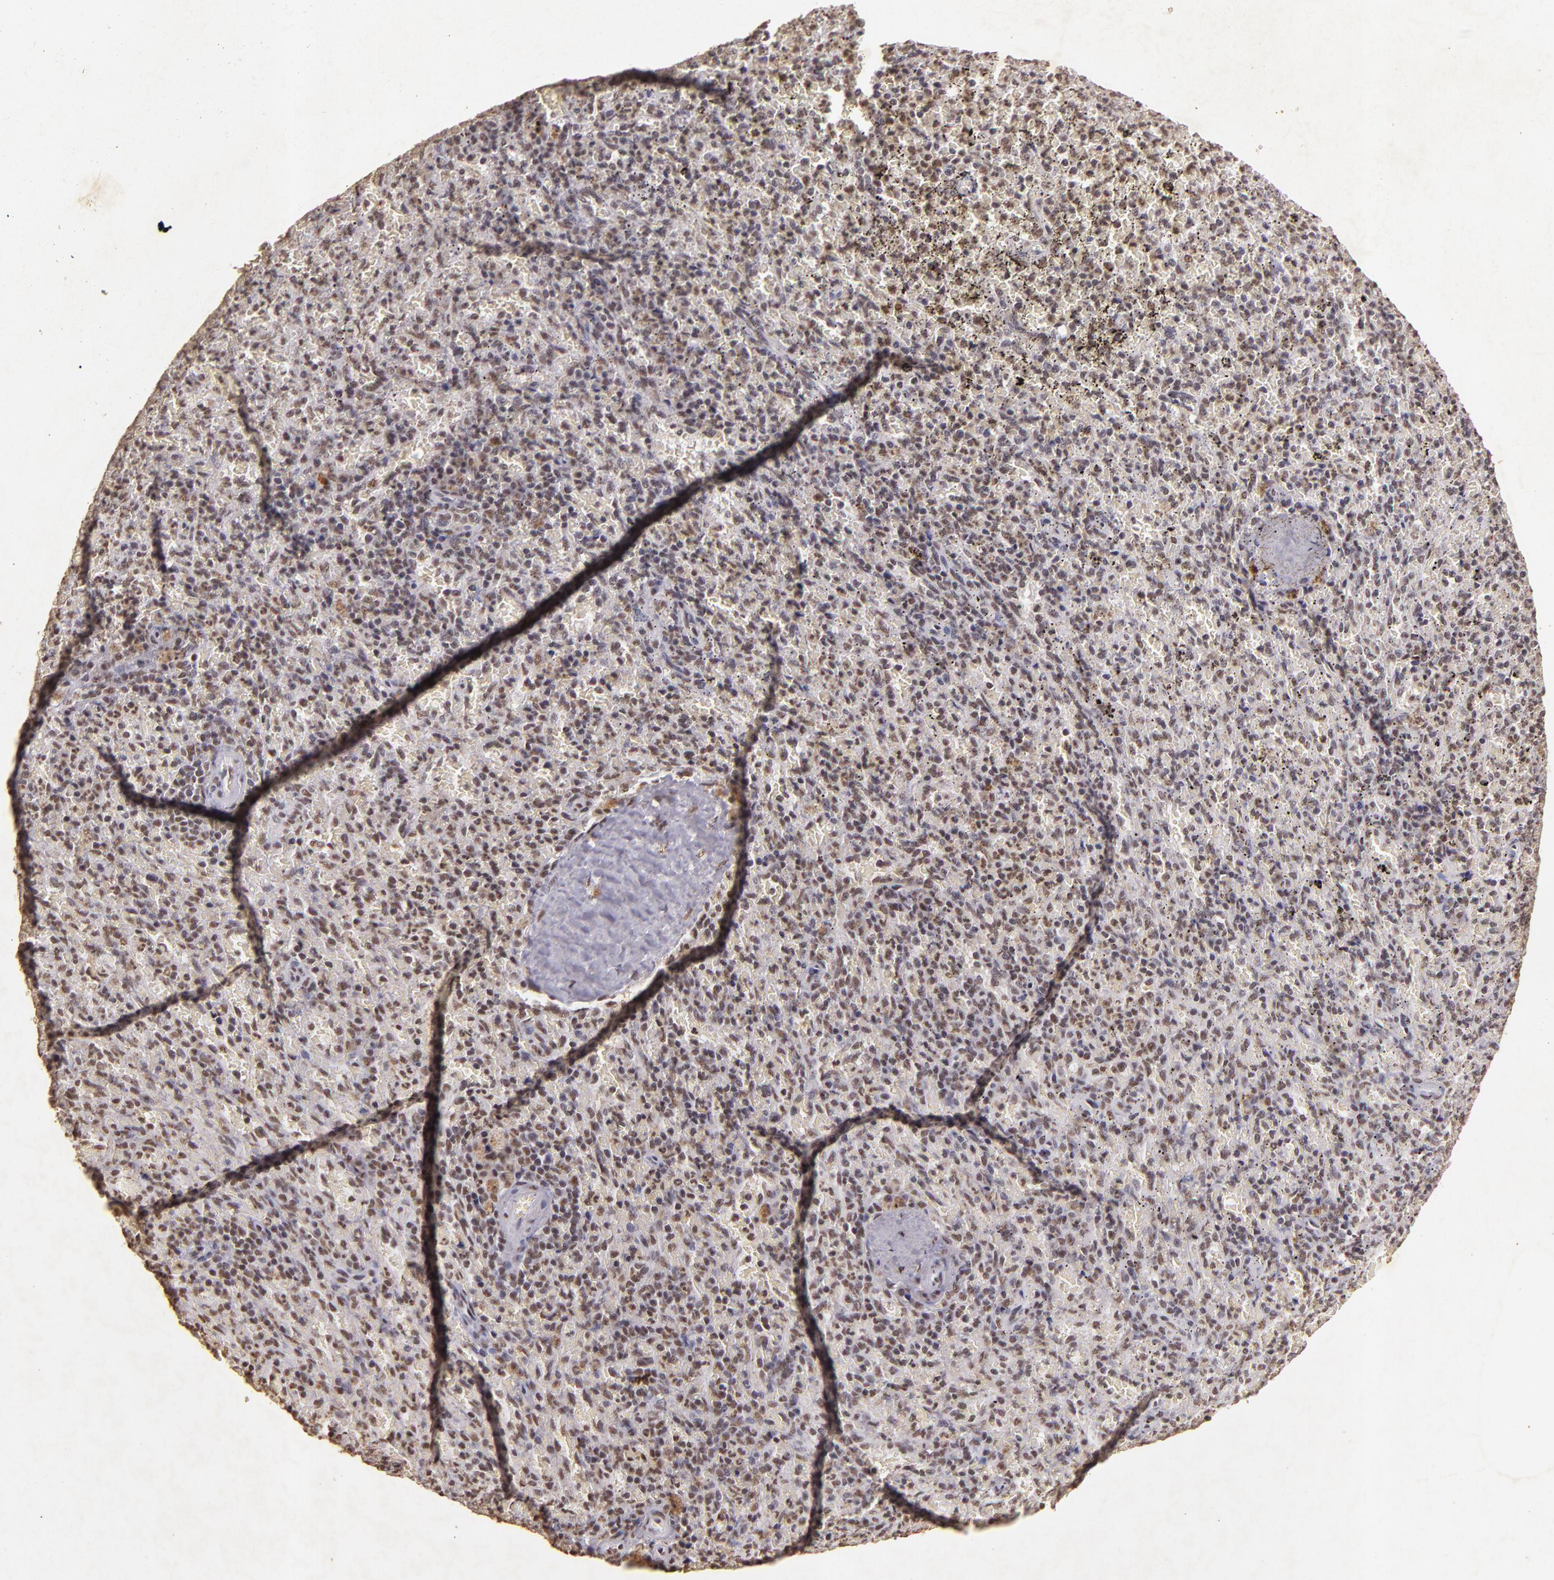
{"staining": {"intensity": "weak", "quantity": "25%-75%", "location": "nuclear"}, "tissue": "spleen", "cell_type": "Cells in red pulp", "image_type": "normal", "snomed": [{"axis": "morphology", "description": "Normal tissue, NOS"}, {"axis": "topography", "description": "Spleen"}], "caption": "Spleen stained with IHC reveals weak nuclear expression in approximately 25%-75% of cells in red pulp.", "gene": "CBX3", "patient": {"sex": "female", "age": 50}}